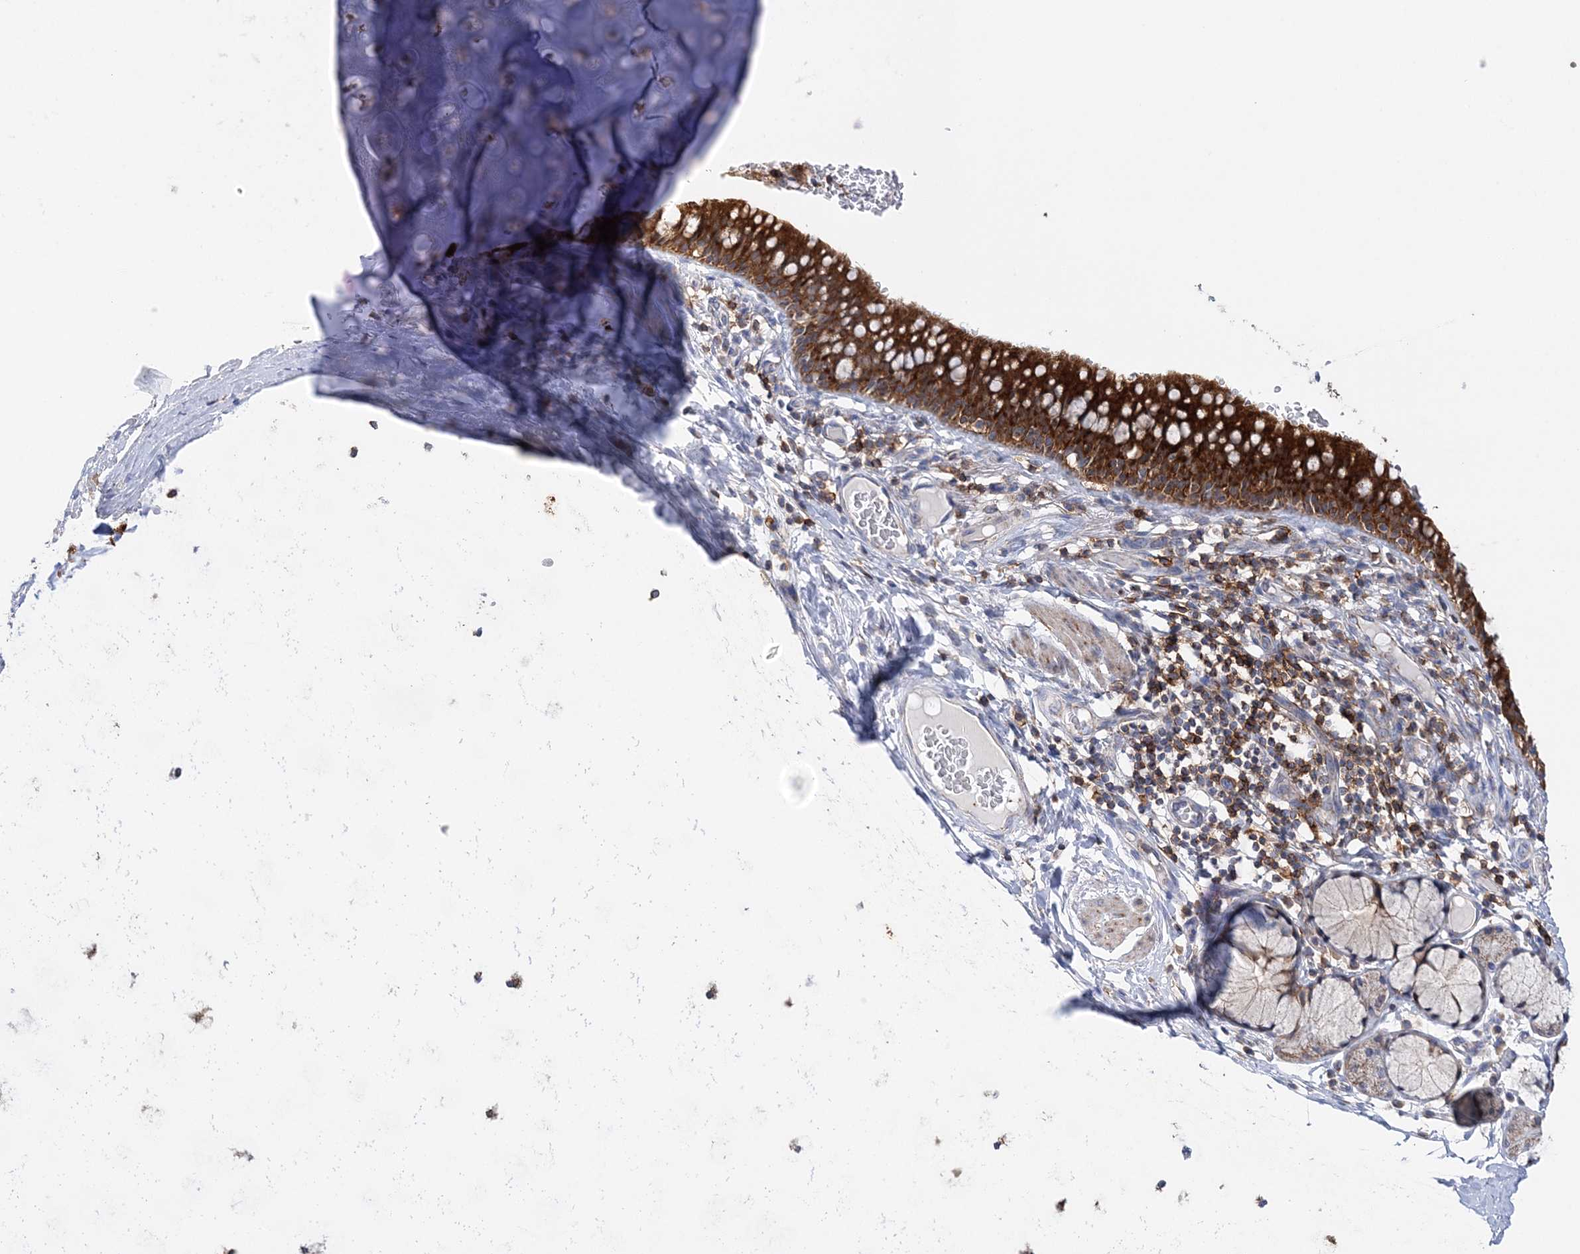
{"staining": {"intensity": "strong", "quantity": ">75%", "location": "cytoplasmic/membranous"}, "tissue": "bronchus", "cell_type": "Respiratory epithelial cells", "image_type": "normal", "snomed": [{"axis": "morphology", "description": "Normal tissue, NOS"}, {"axis": "topography", "description": "Cartilage tissue"}, {"axis": "topography", "description": "Bronchus"}], "caption": "This photomicrograph reveals normal bronchus stained with IHC to label a protein in brown. The cytoplasmic/membranous of respiratory epithelial cells show strong positivity for the protein. Nuclei are counter-stained blue.", "gene": "TTC32", "patient": {"sex": "female", "age": 36}}